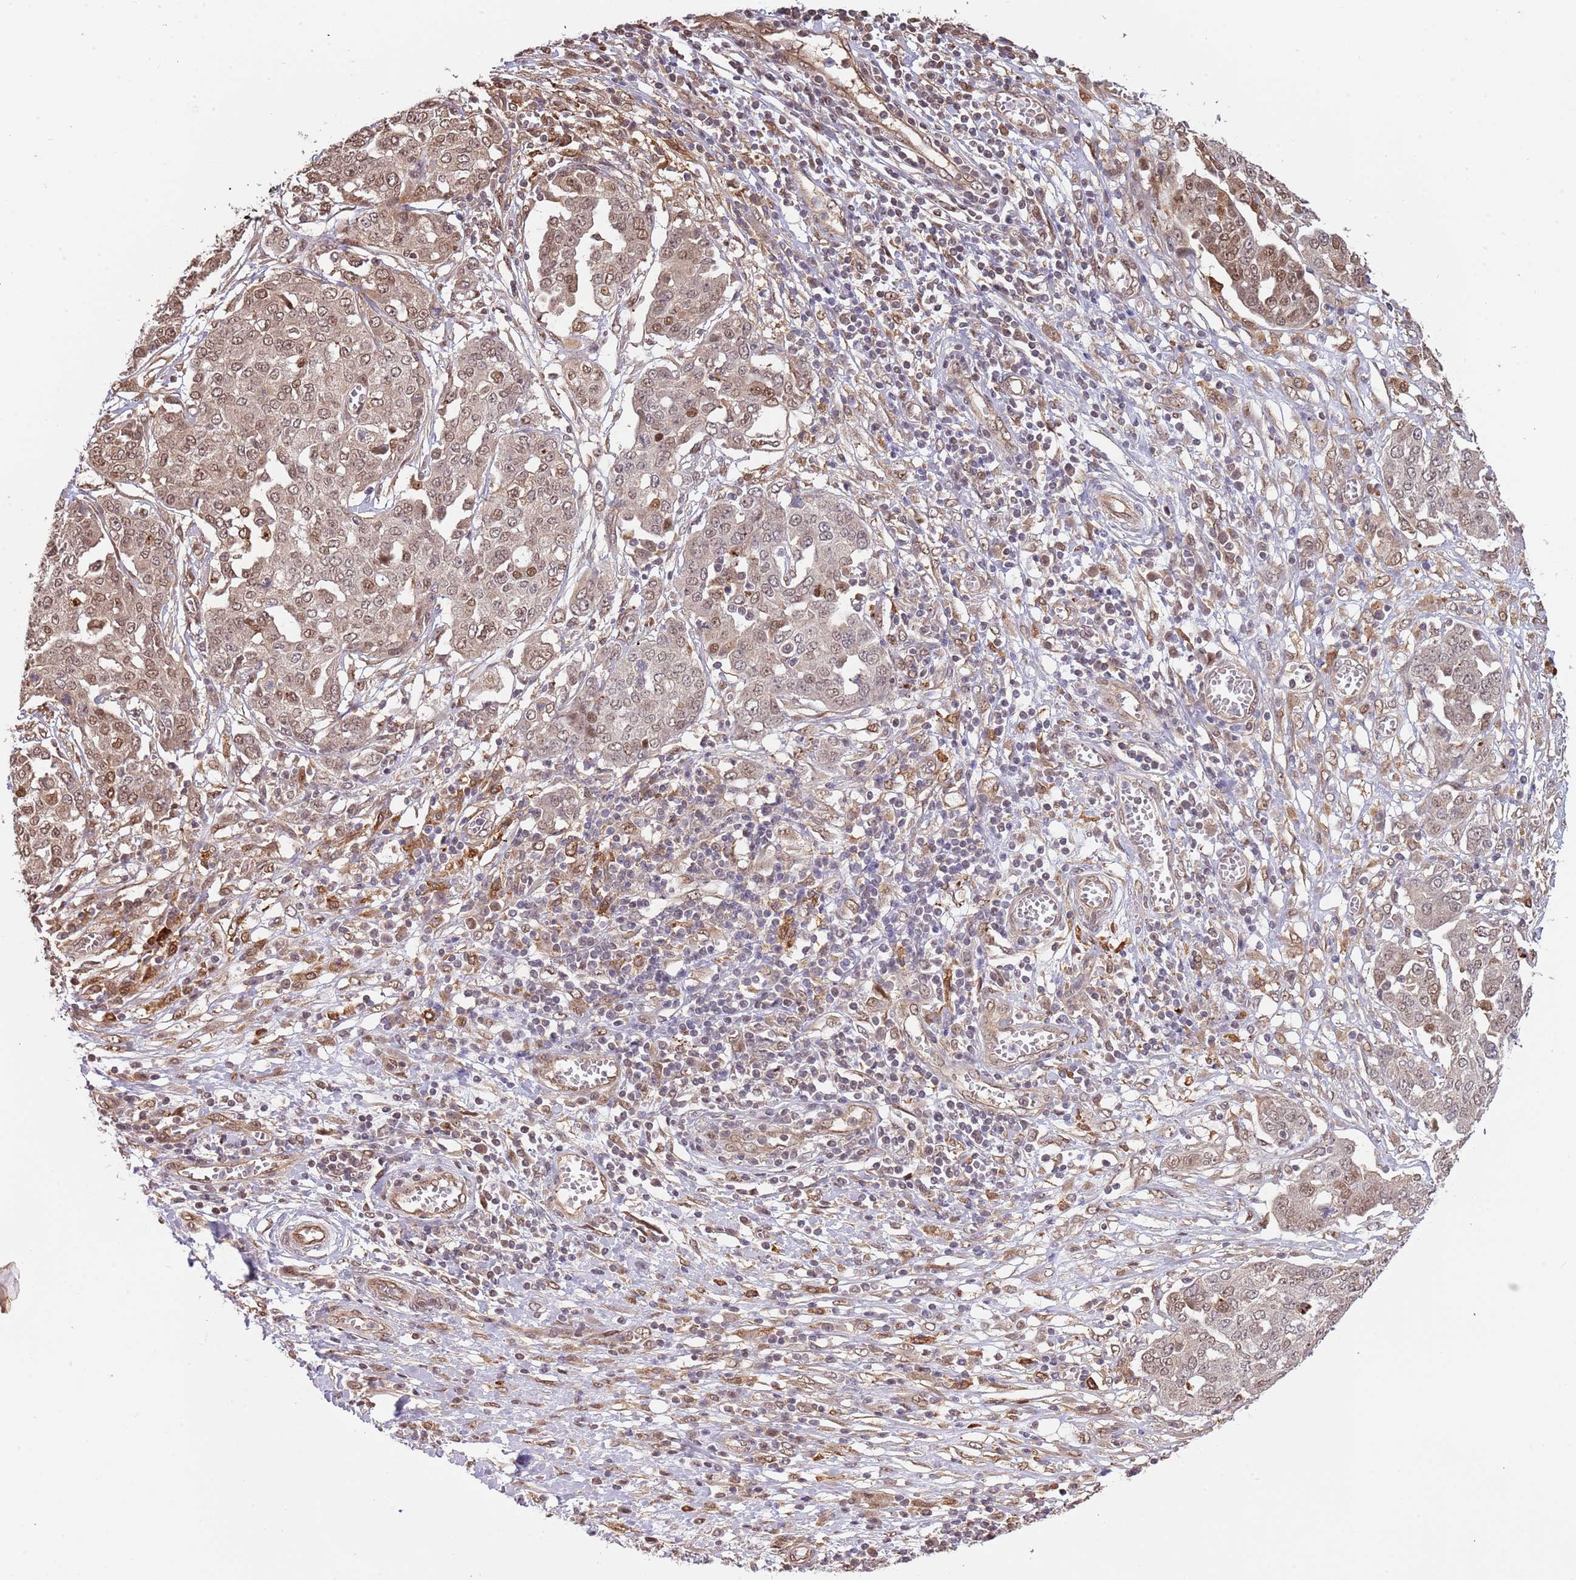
{"staining": {"intensity": "moderate", "quantity": "25%-75%", "location": "cytoplasmic/membranous,nuclear"}, "tissue": "ovarian cancer", "cell_type": "Tumor cells", "image_type": "cancer", "snomed": [{"axis": "morphology", "description": "Cystadenocarcinoma, serous, NOS"}, {"axis": "topography", "description": "Soft tissue"}, {"axis": "topography", "description": "Ovary"}], "caption": "A brown stain shows moderate cytoplasmic/membranous and nuclear staining of a protein in human ovarian serous cystadenocarcinoma tumor cells.", "gene": "PLSCR5", "patient": {"sex": "female", "age": 57}}